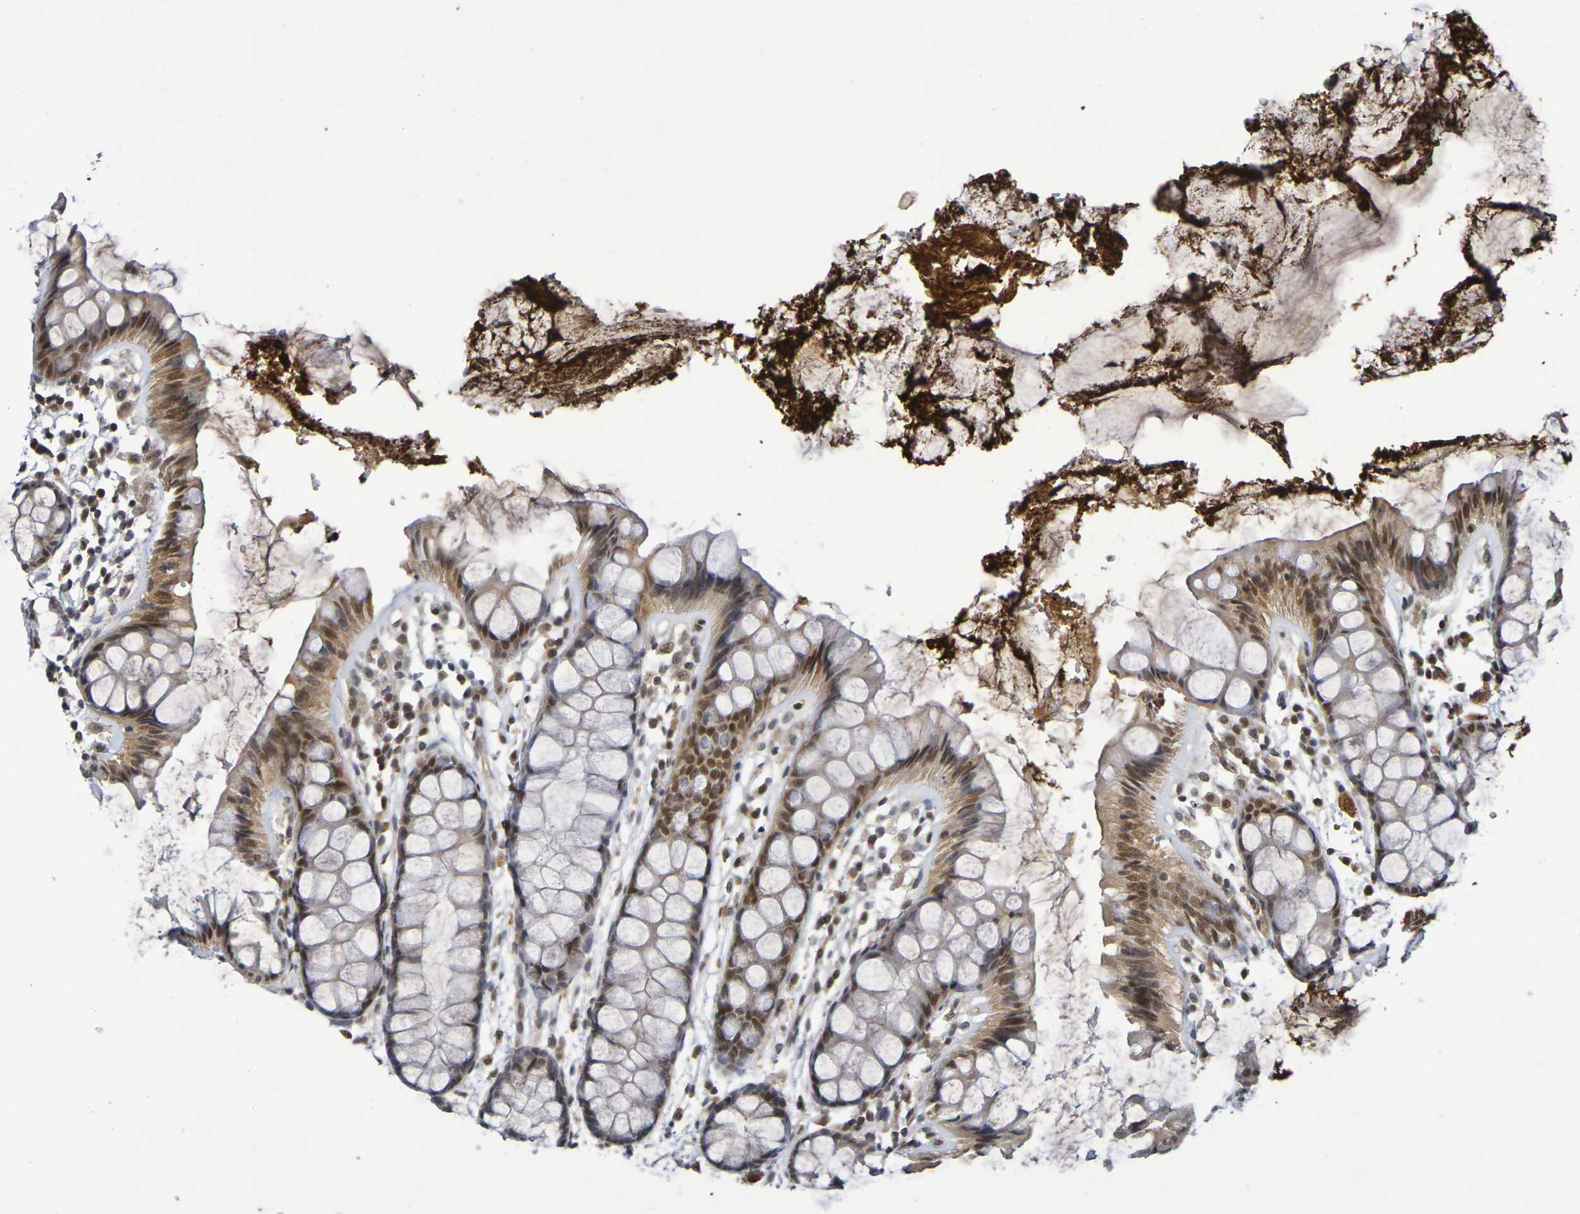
{"staining": {"intensity": "moderate", "quantity": ">75%", "location": "cytoplasmic/membranous,nuclear"}, "tissue": "rectum", "cell_type": "Glandular cells", "image_type": "normal", "snomed": [{"axis": "morphology", "description": "Normal tissue, NOS"}, {"axis": "topography", "description": "Rectum"}], "caption": "The image displays immunohistochemical staining of normal rectum. There is moderate cytoplasmic/membranous,nuclear expression is identified in about >75% of glandular cells.", "gene": "TERF2", "patient": {"sex": "female", "age": 66}}